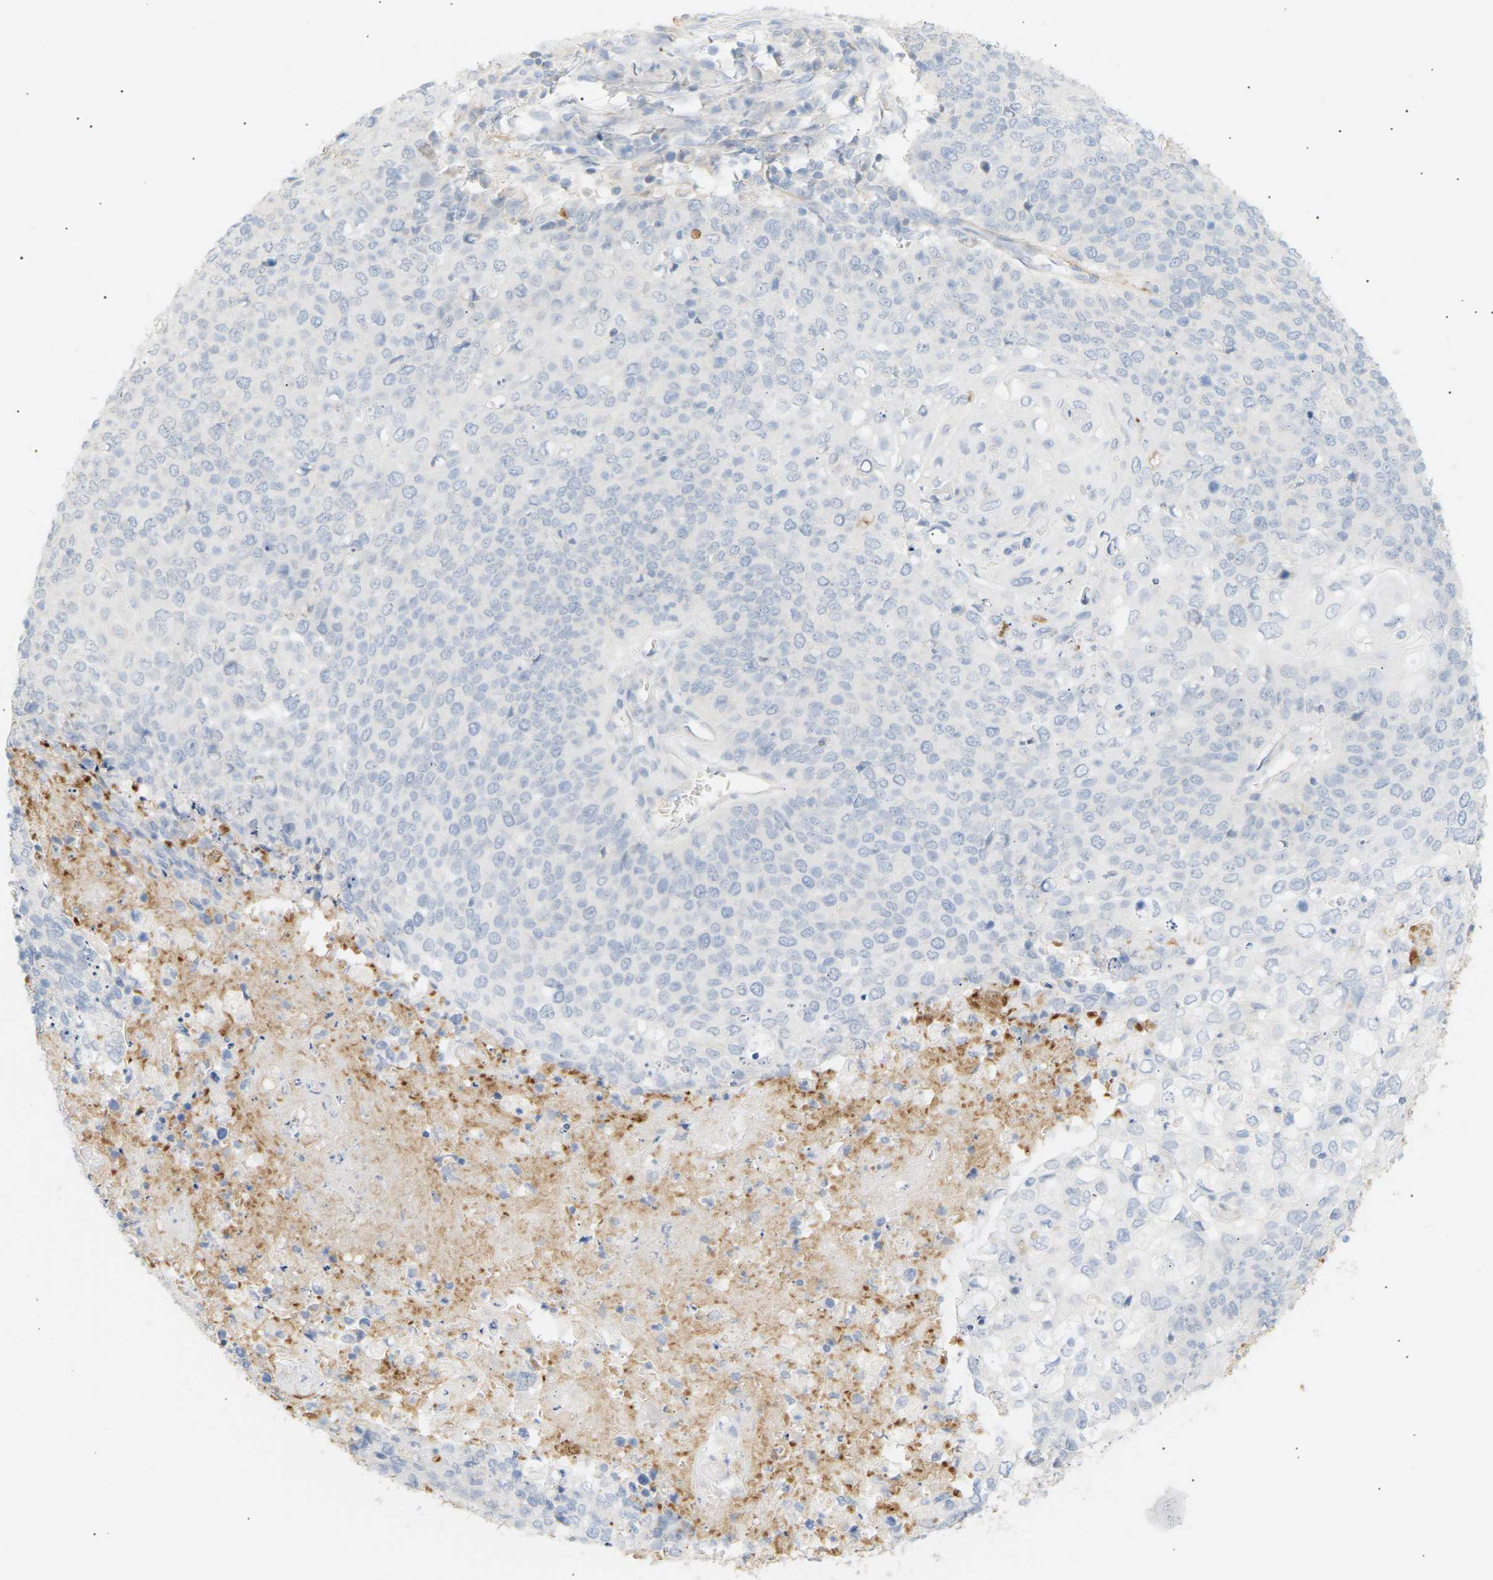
{"staining": {"intensity": "negative", "quantity": "none", "location": "none"}, "tissue": "cervical cancer", "cell_type": "Tumor cells", "image_type": "cancer", "snomed": [{"axis": "morphology", "description": "Squamous cell carcinoma, NOS"}, {"axis": "topography", "description": "Cervix"}], "caption": "Immunohistochemistry (IHC) of squamous cell carcinoma (cervical) demonstrates no staining in tumor cells. (IHC, brightfield microscopy, high magnification).", "gene": "CLU", "patient": {"sex": "female", "age": 39}}